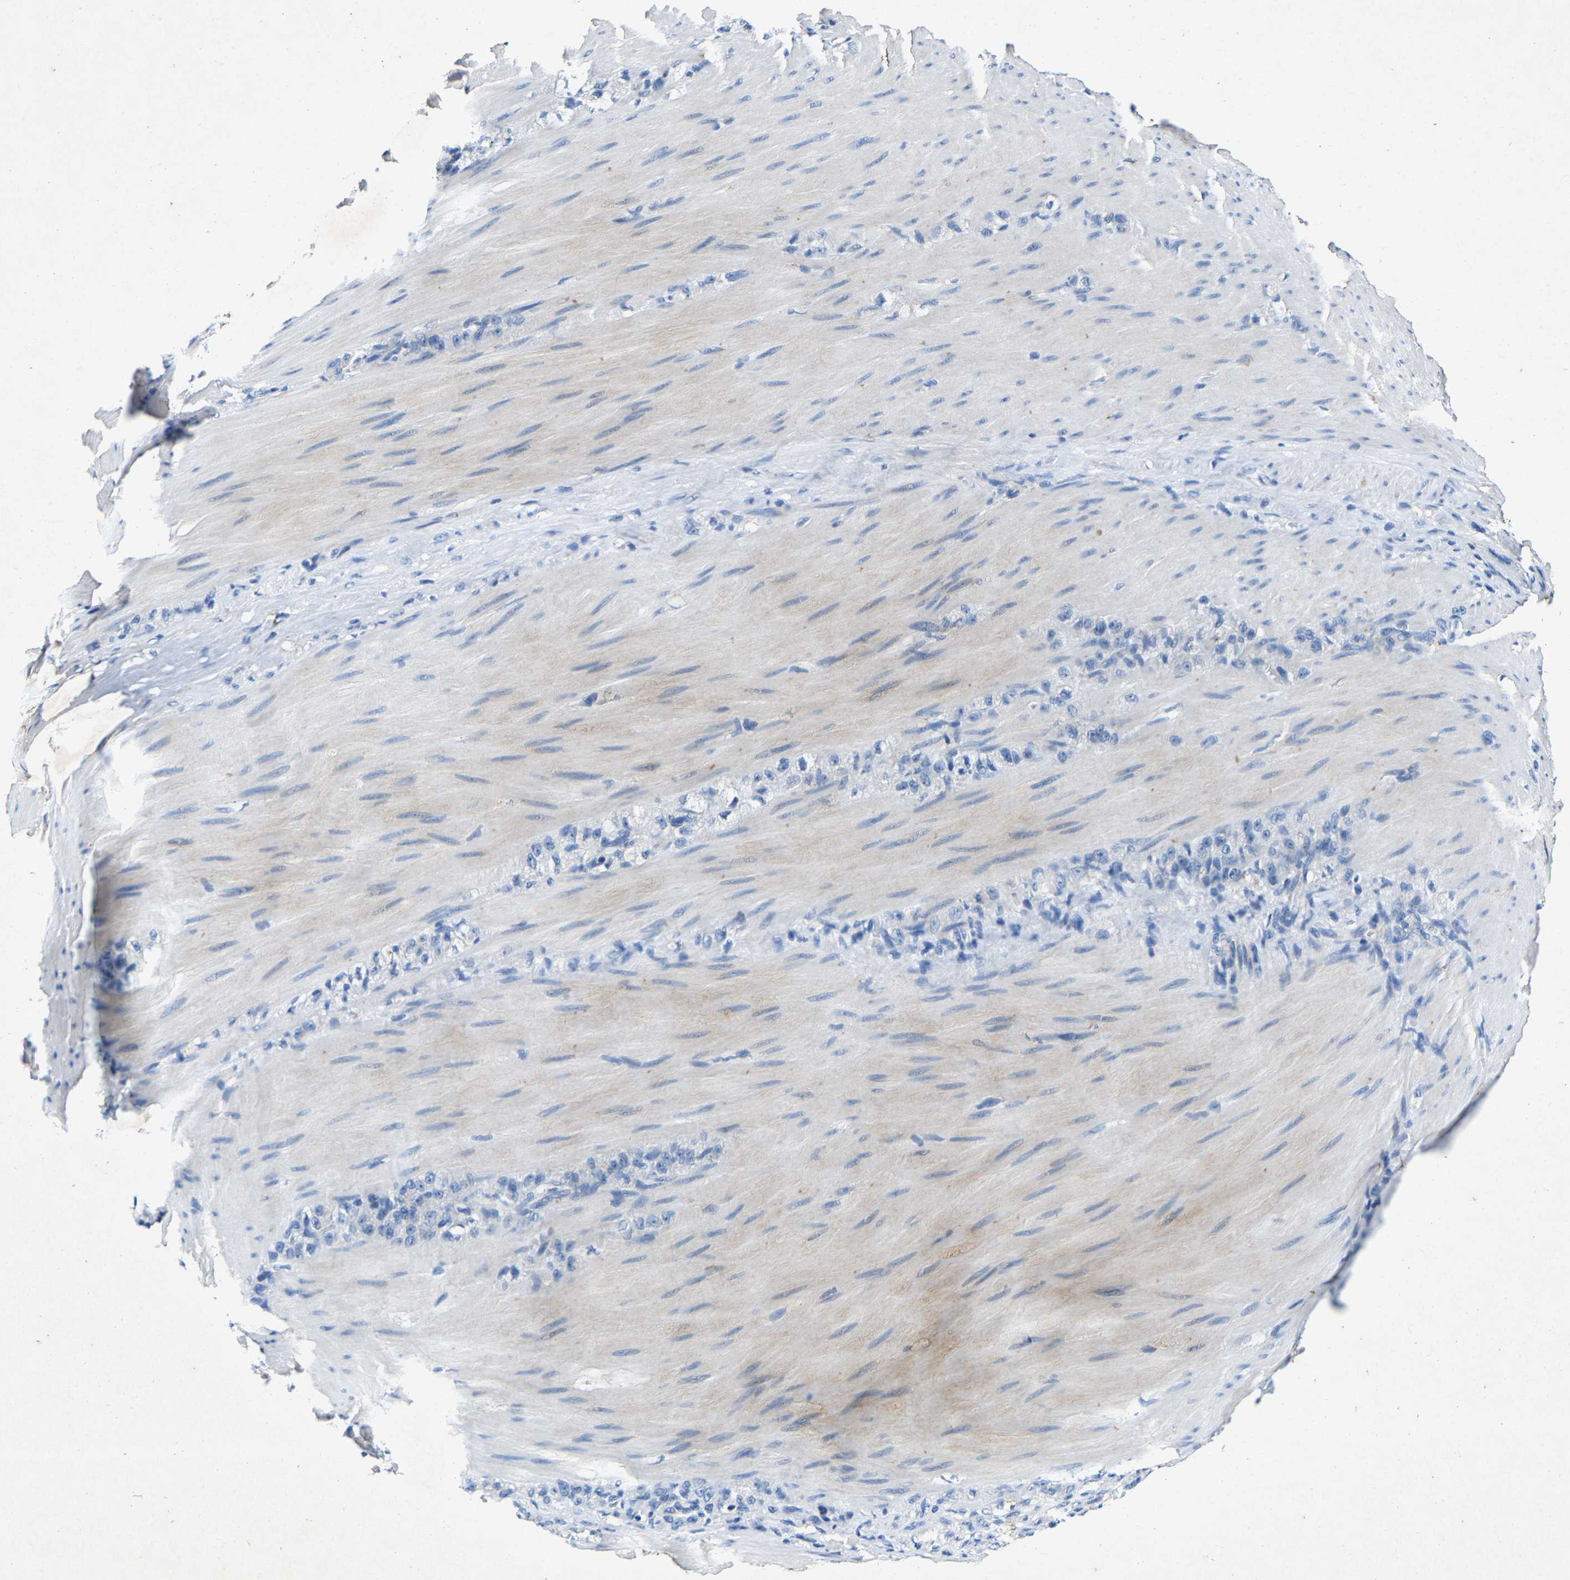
{"staining": {"intensity": "negative", "quantity": "none", "location": "none"}, "tissue": "stomach cancer", "cell_type": "Tumor cells", "image_type": "cancer", "snomed": [{"axis": "morphology", "description": "Normal tissue, NOS"}, {"axis": "morphology", "description": "Adenocarcinoma, NOS"}, {"axis": "topography", "description": "Stomach"}], "caption": "Immunohistochemistry micrograph of neoplastic tissue: human stomach cancer (adenocarcinoma) stained with DAB (3,3'-diaminobenzidine) displays no significant protein expression in tumor cells.", "gene": "SLC25A25", "patient": {"sex": "male", "age": 82}}